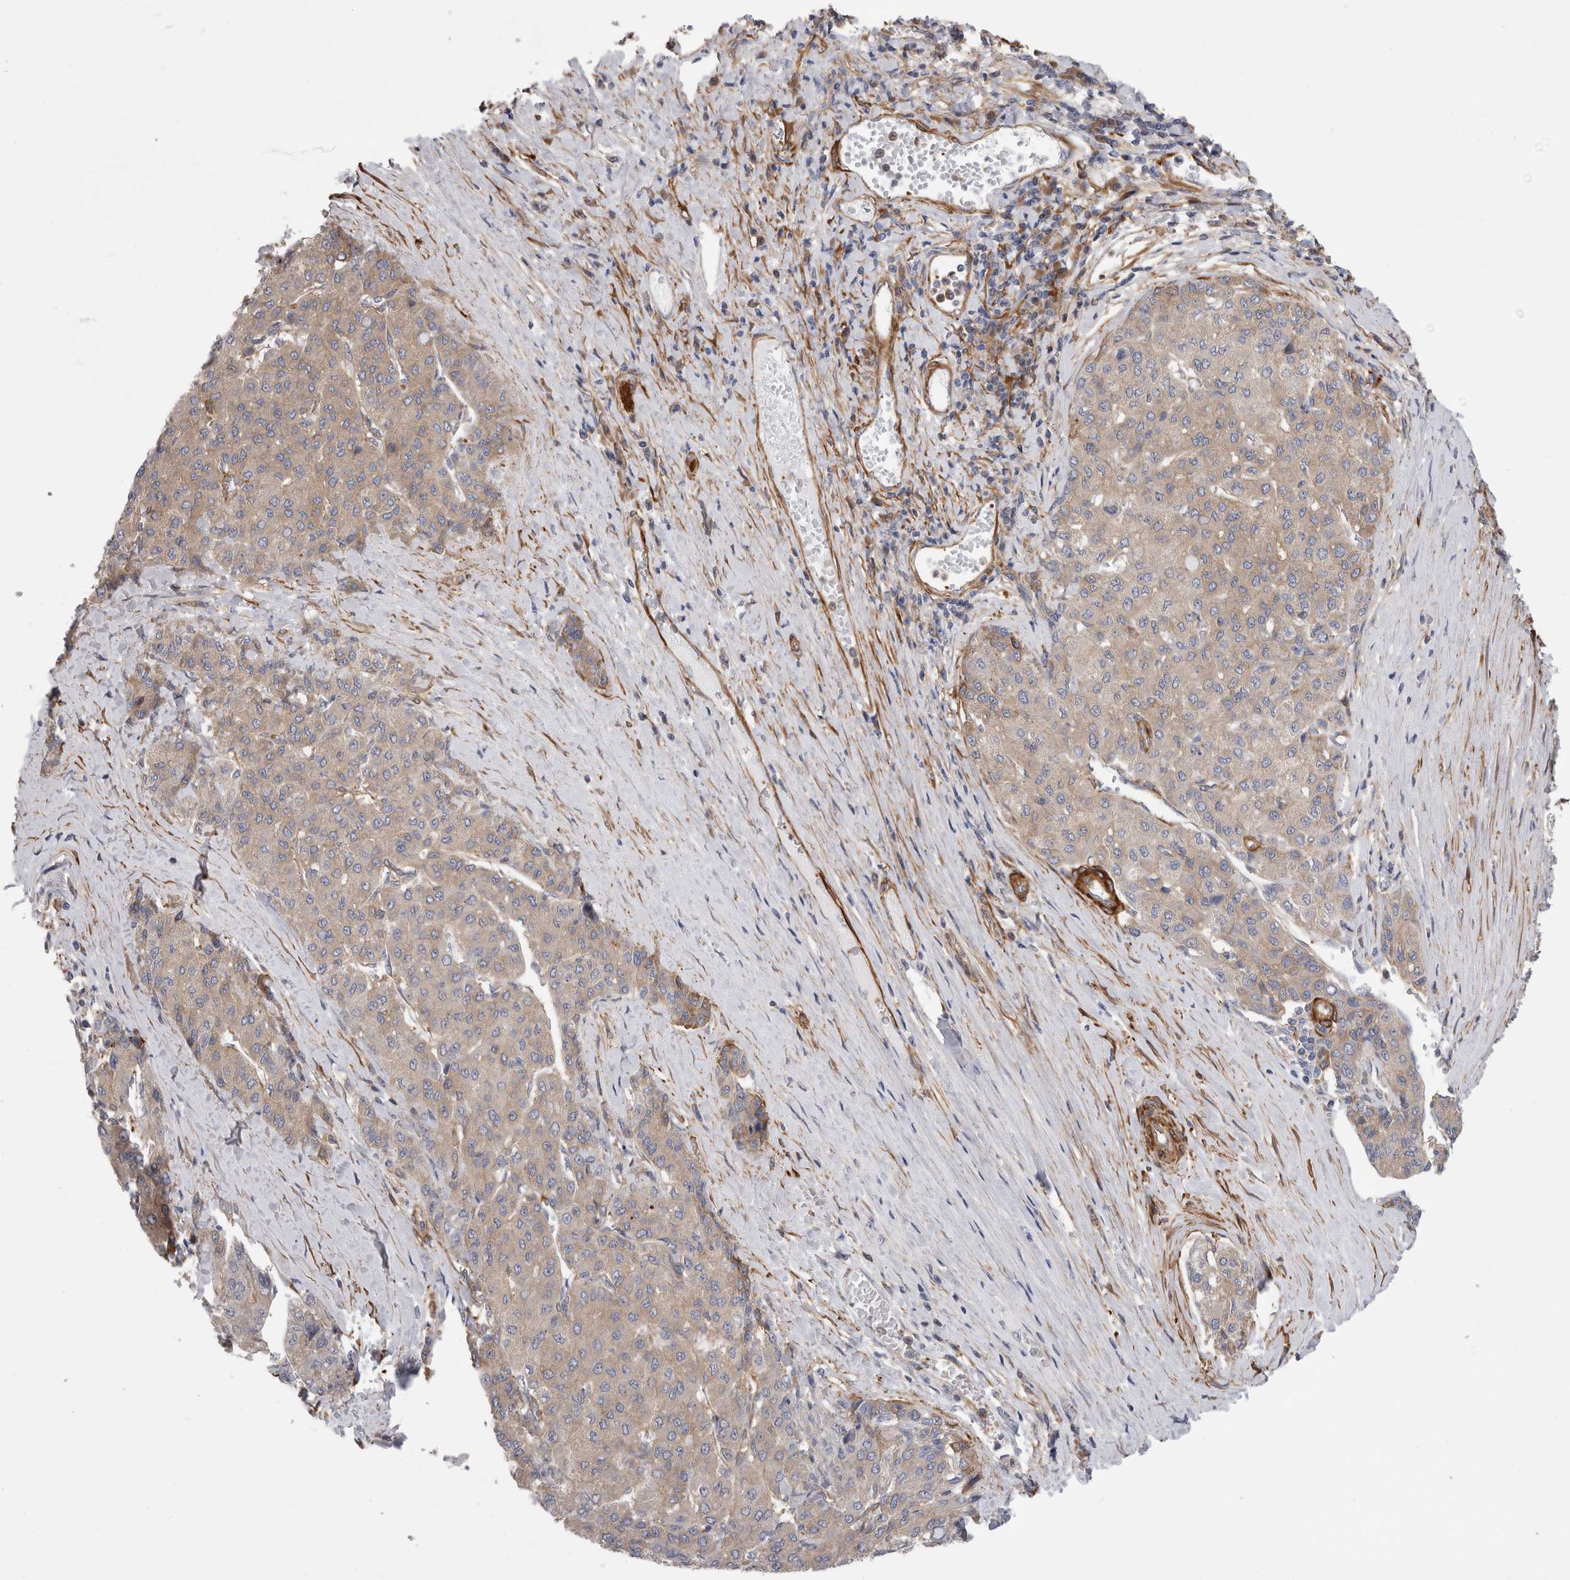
{"staining": {"intensity": "negative", "quantity": "none", "location": "none"}, "tissue": "liver cancer", "cell_type": "Tumor cells", "image_type": "cancer", "snomed": [{"axis": "morphology", "description": "Carcinoma, Hepatocellular, NOS"}, {"axis": "topography", "description": "Liver"}], "caption": "Human liver cancer stained for a protein using immunohistochemistry demonstrates no staining in tumor cells.", "gene": "EPRS1", "patient": {"sex": "male", "age": 65}}